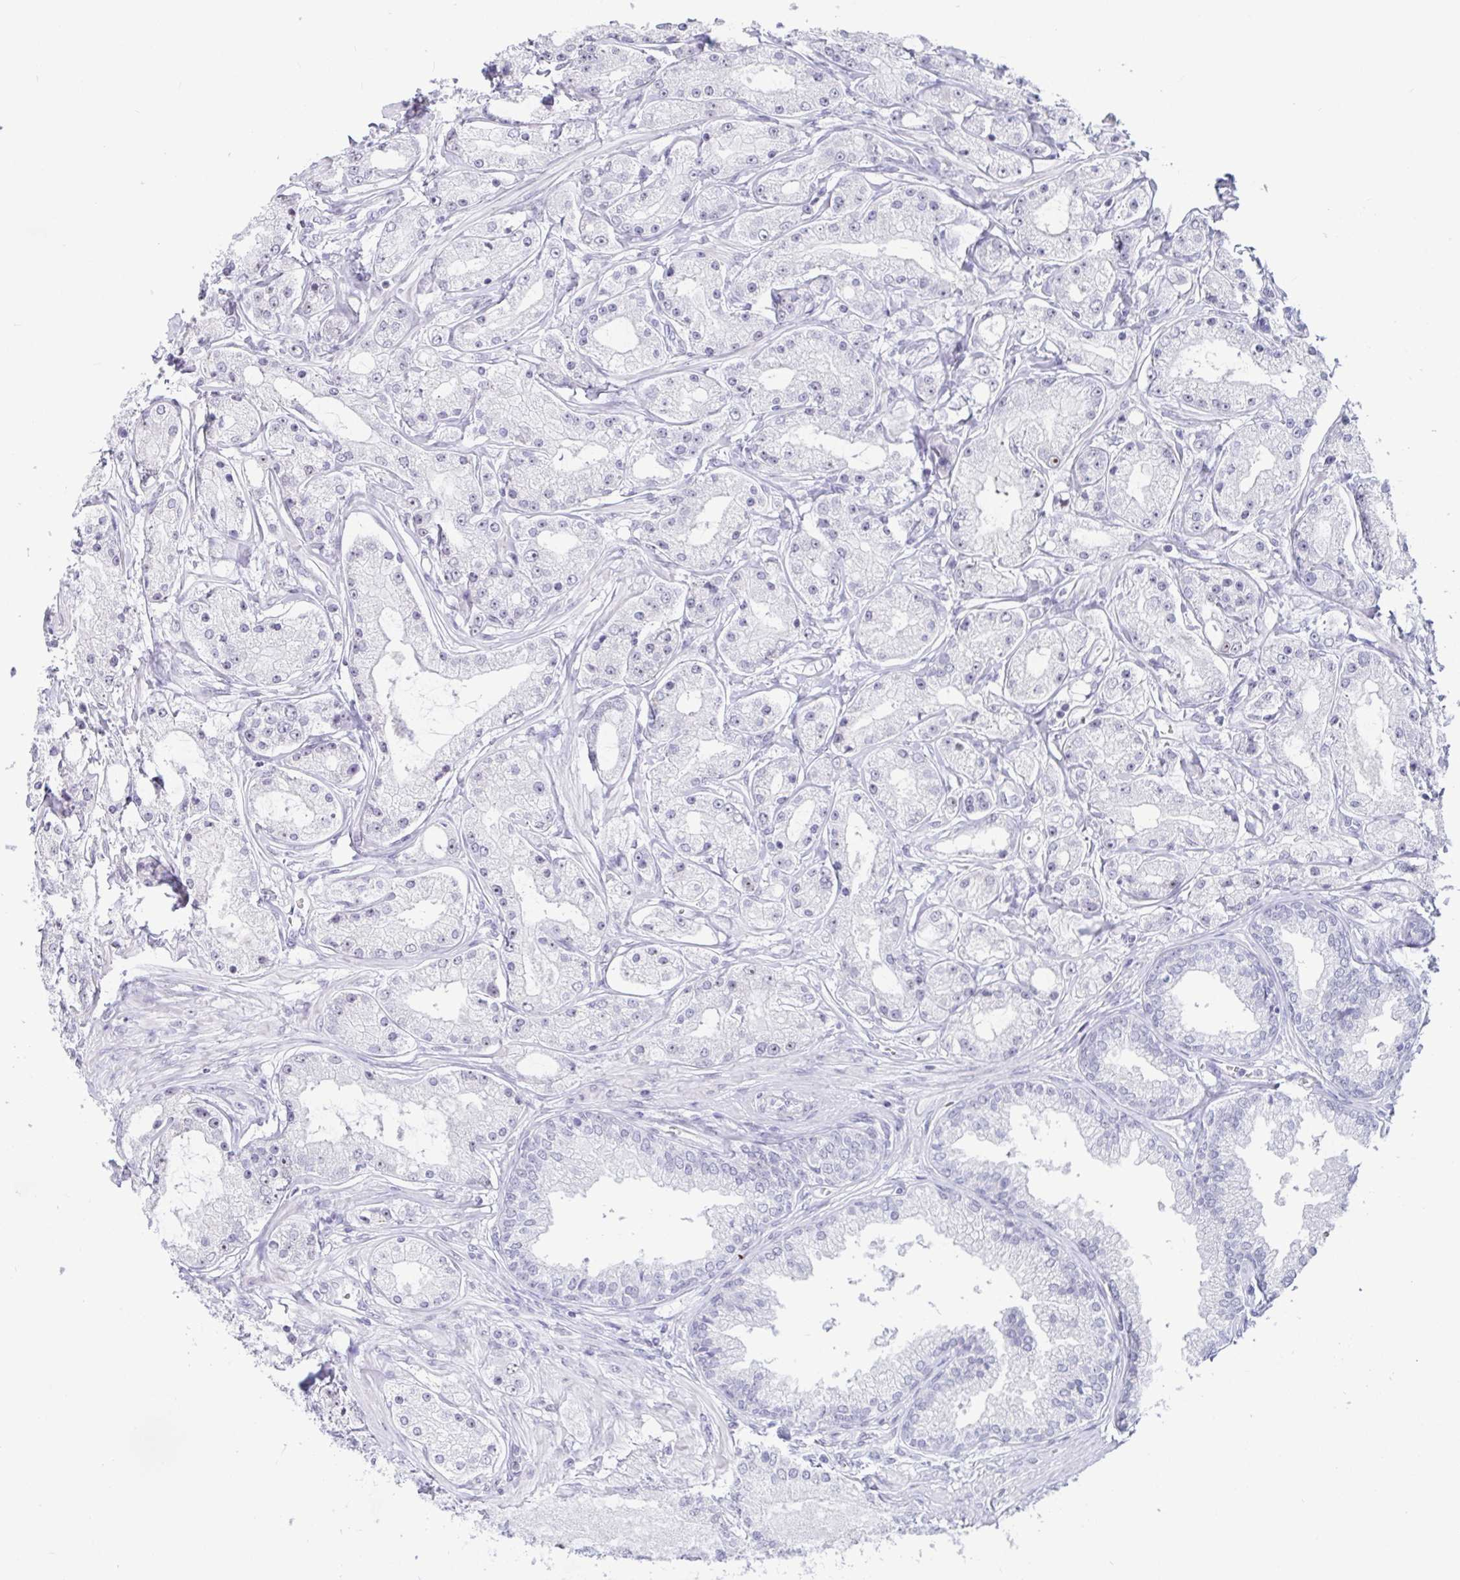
{"staining": {"intensity": "negative", "quantity": "none", "location": "none"}, "tissue": "prostate cancer", "cell_type": "Tumor cells", "image_type": "cancer", "snomed": [{"axis": "morphology", "description": "Adenocarcinoma, High grade"}, {"axis": "topography", "description": "Prostate"}], "caption": "An IHC micrograph of prostate cancer (high-grade adenocarcinoma) is shown. There is no staining in tumor cells of prostate cancer (high-grade adenocarcinoma).", "gene": "SUPT16H", "patient": {"sex": "male", "age": 66}}